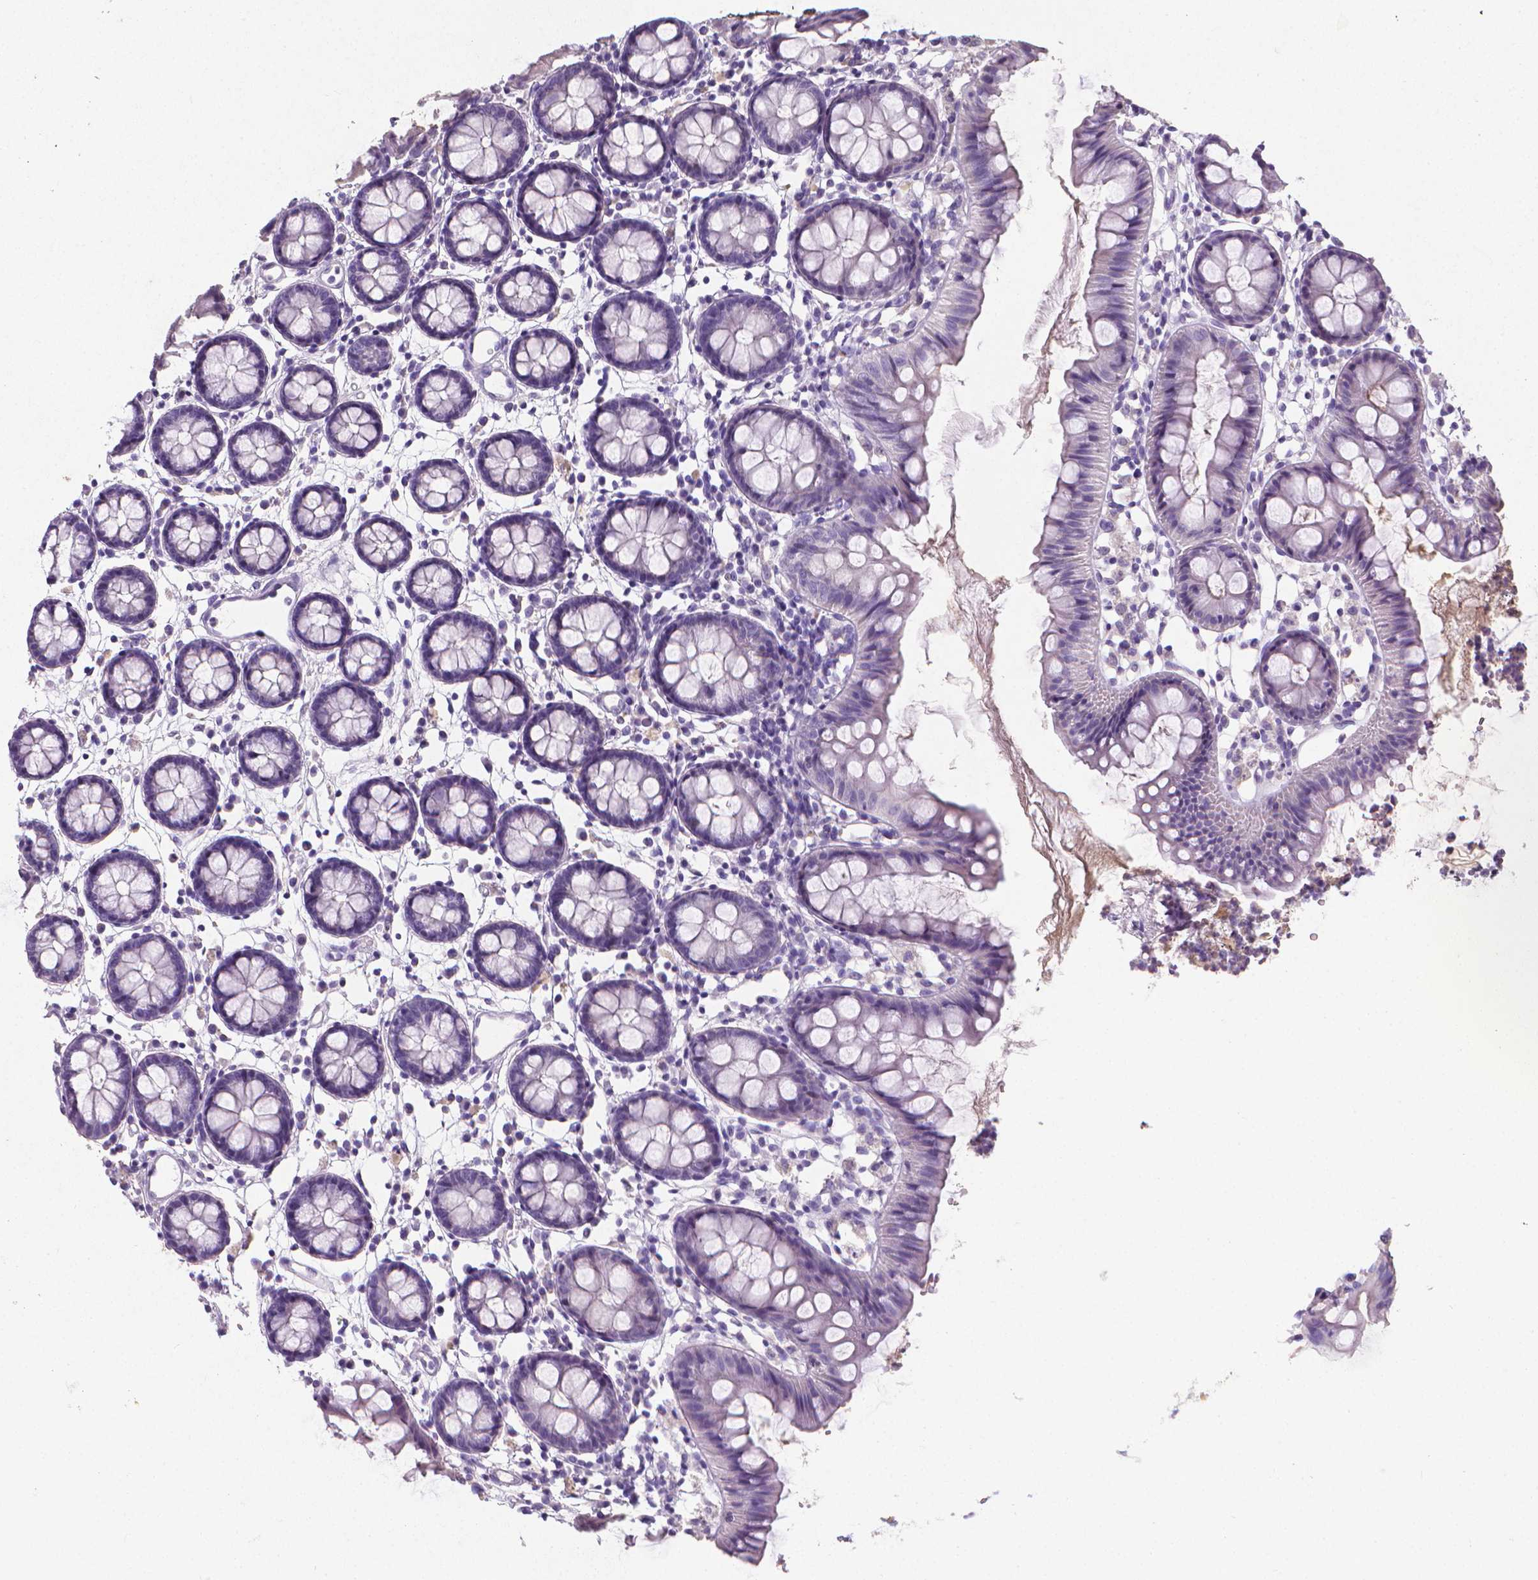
{"staining": {"intensity": "negative", "quantity": "none", "location": "none"}, "tissue": "colon", "cell_type": "Endothelial cells", "image_type": "normal", "snomed": [{"axis": "morphology", "description": "Normal tissue, NOS"}, {"axis": "topography", "description": "Colon"}], "caption": "Immunohistochemical staining of benign human colon demonstrates no significant positivity in endothelial cells. The staining was performed using DAB (3,3'-diaminobenzidine) to visualize the protein expression in brown, while the nuclei were stained in blue with hematoxylin (Magnification: 20x).", "gene": "XPNPEP2", "patient": {"sex": "female", "age": 84}}